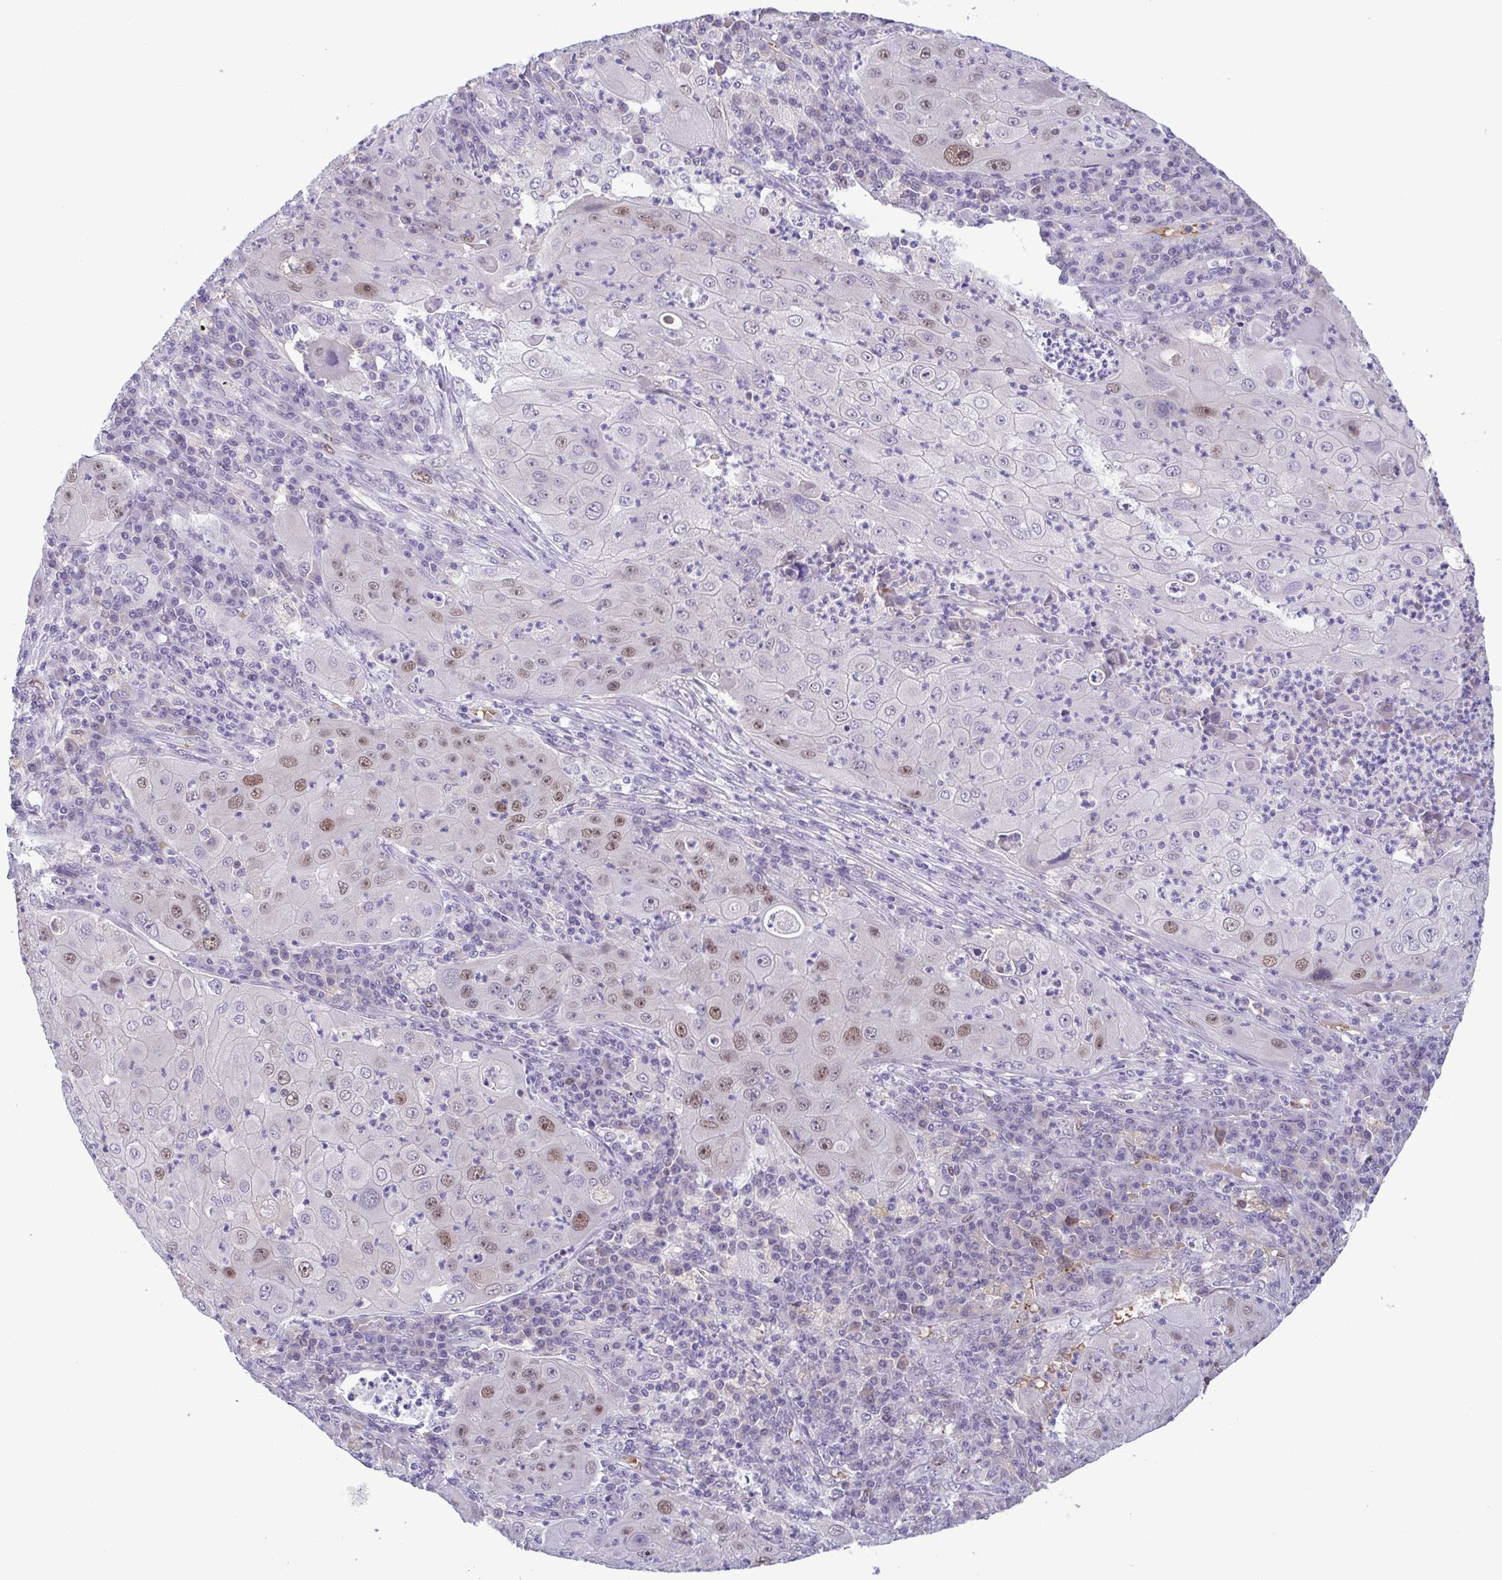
{"staining": {"intensity": "moderate", "quantity": "25%-75%", "location": "nuclear"}, "tissue": "lung cancer", "cell_type": "Tumor cells", "image_type": "cancer", "snomed": [{"axis": "morphology", "description": "Squamous cell carcinoma, NOS"}, {"axis": "topography", "description": "Lung"}], "caption": "Lung cancer (squamous cell carcinoma) stained for a protein reveals moderate nuclear positivity in tumor cells.", "gene": "TIPIN", "patient": {"sex": "female", "age": 59}}